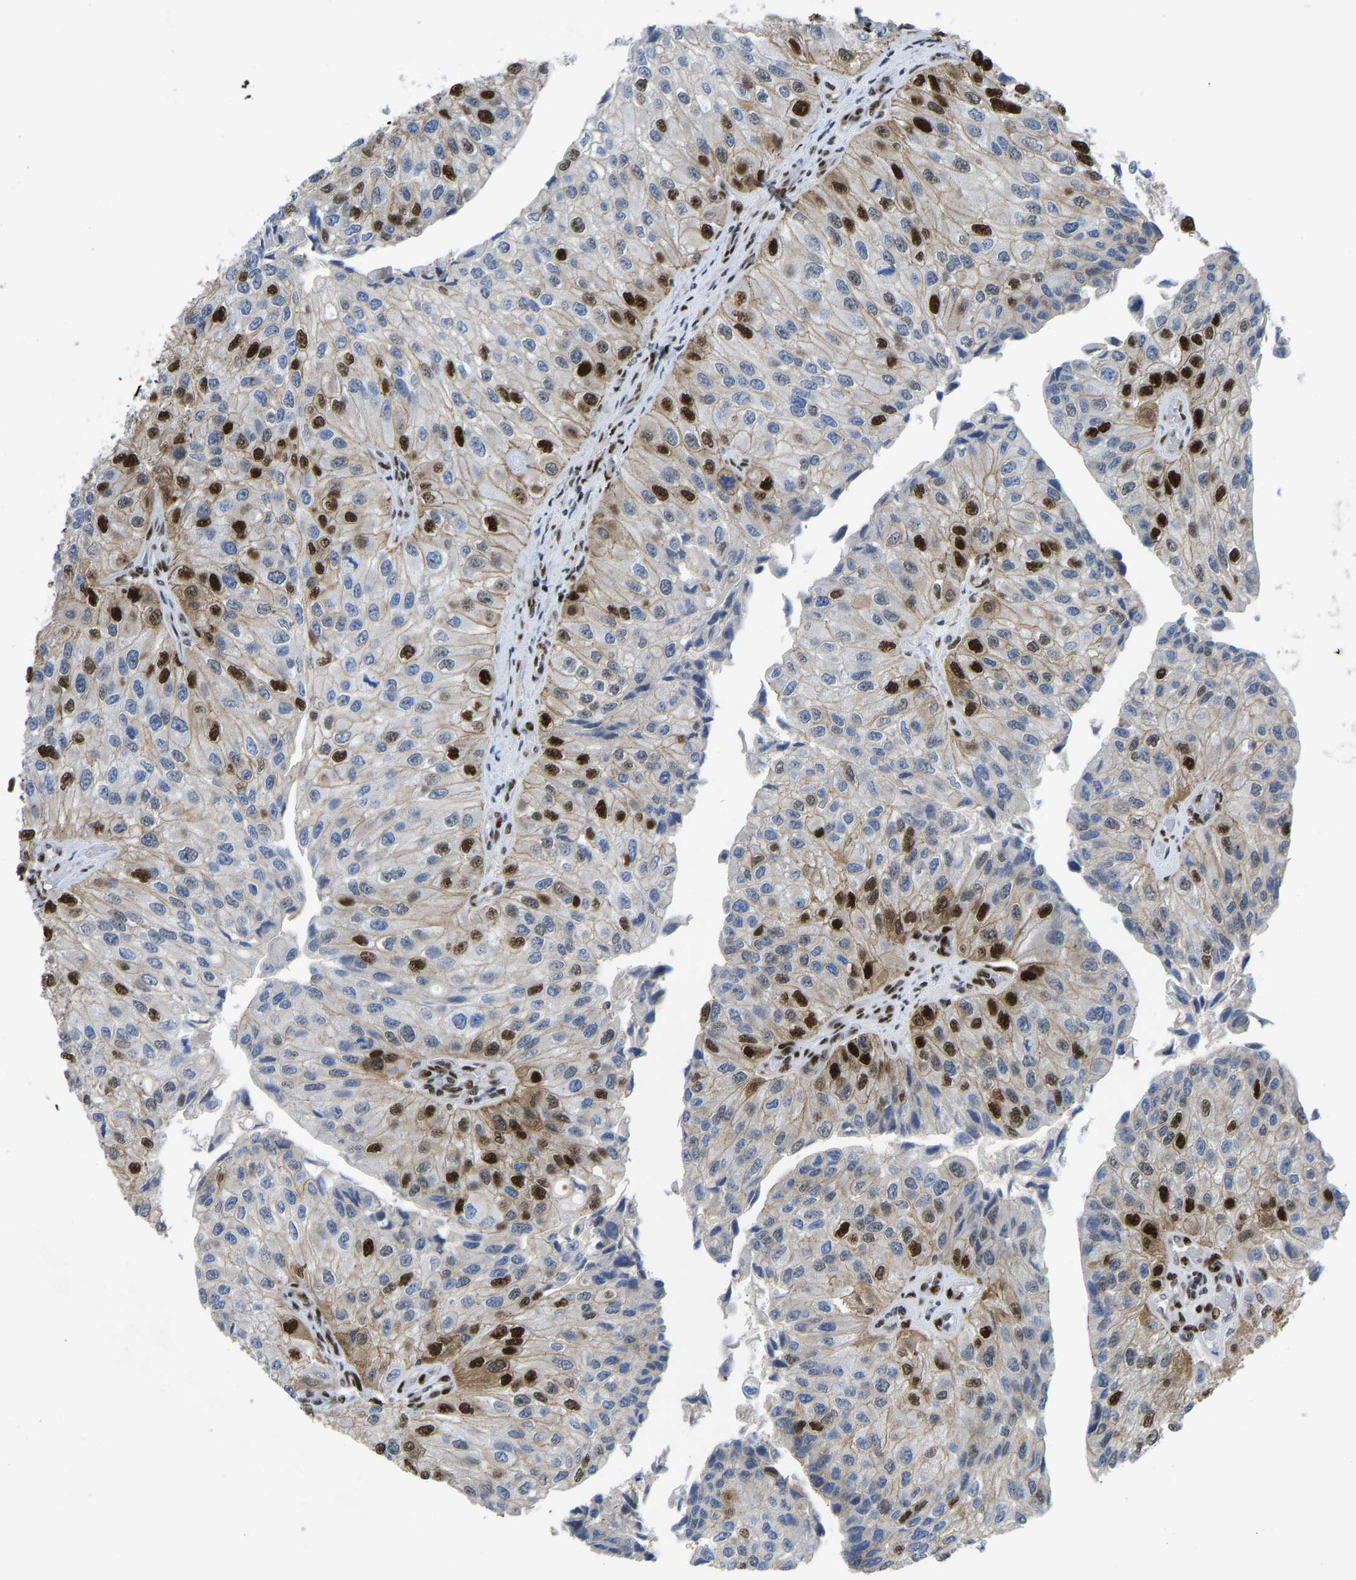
{"staining": {"intensity": "strong", "quantity": "25%-75%", "location": "nuclear"}, "tissue": "urothelial cancer", "cell_type": "Tumor cells", "image_type": "cancer", "snomed": [{"axis": "morphology", "description": "Urothelial carcinoma, High grade"}, {"axis": "topography", "description": "Kidney"}, {"axis": "topography", "description": "Urinary bladder"}], "caption": "About 25%-75% of tumor cells in human urothelial cancer demonstrate strong nuclear protein staining as visualized by brown immunohistochemical staining.", "gene": "FOXK1", "patient": {"sex": "male", "age": 77}}